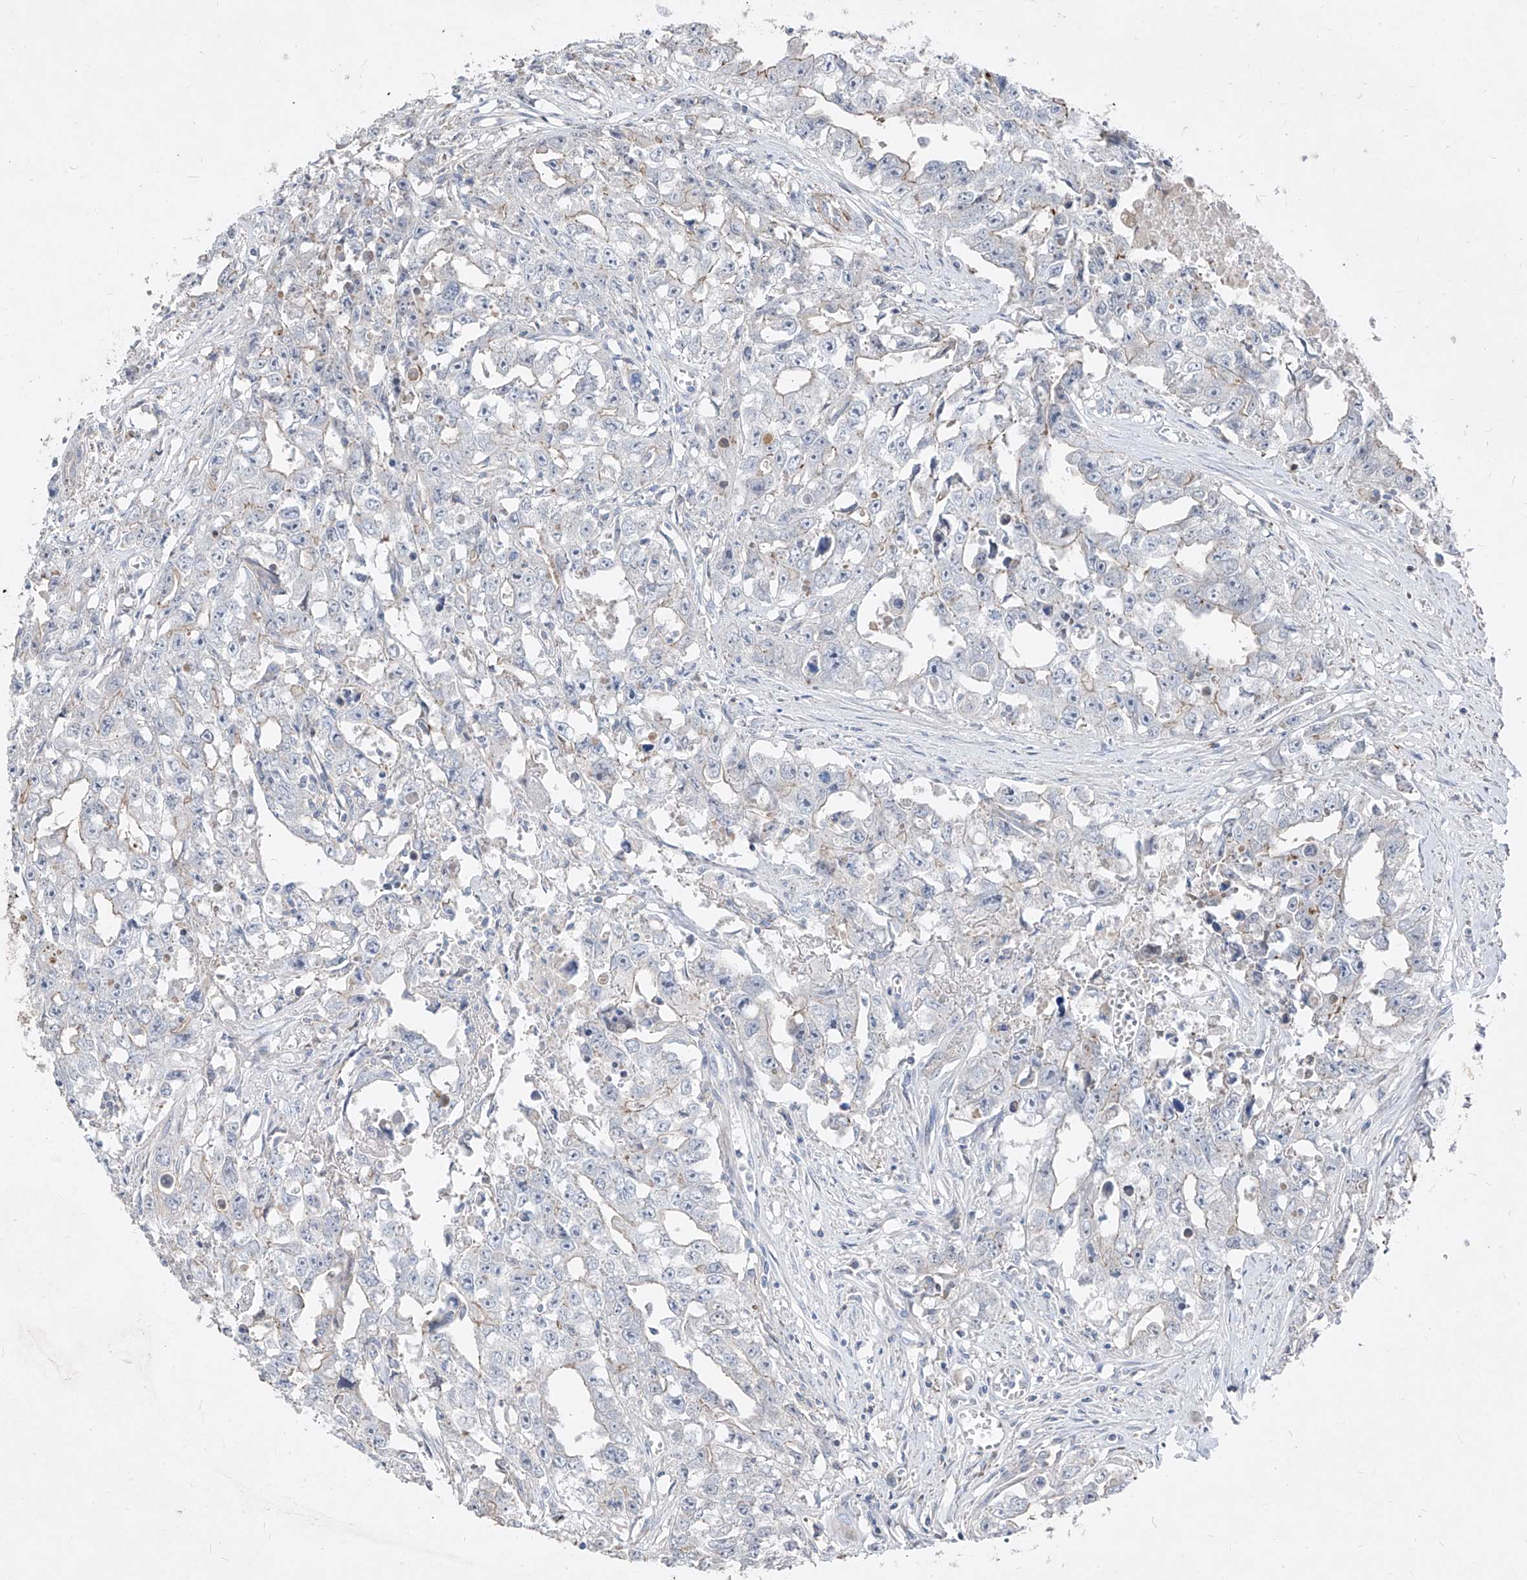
{"staining": {"intensity": "negative", "quantity": "none", "location": "none"}, "tissue": "testis cancer", "cell_type": "Tumor cells", "image_type": "cancer", "snomed": [{"axis": "morphology", "description": "Seminoma, NOS"}, {"axis": "morphology", "description": "Carcinoma, Embryonal, NOS"}, {"axis": "topography", "description": "Testis"}], "caption": "A high-resolution image shows immunohistochemistry (IHC) staining of seminoma (testis), which exhibits no significant staining in tumor cells.", "gene": "UFD1", "patient": {"sex": "male", "age": 43}}